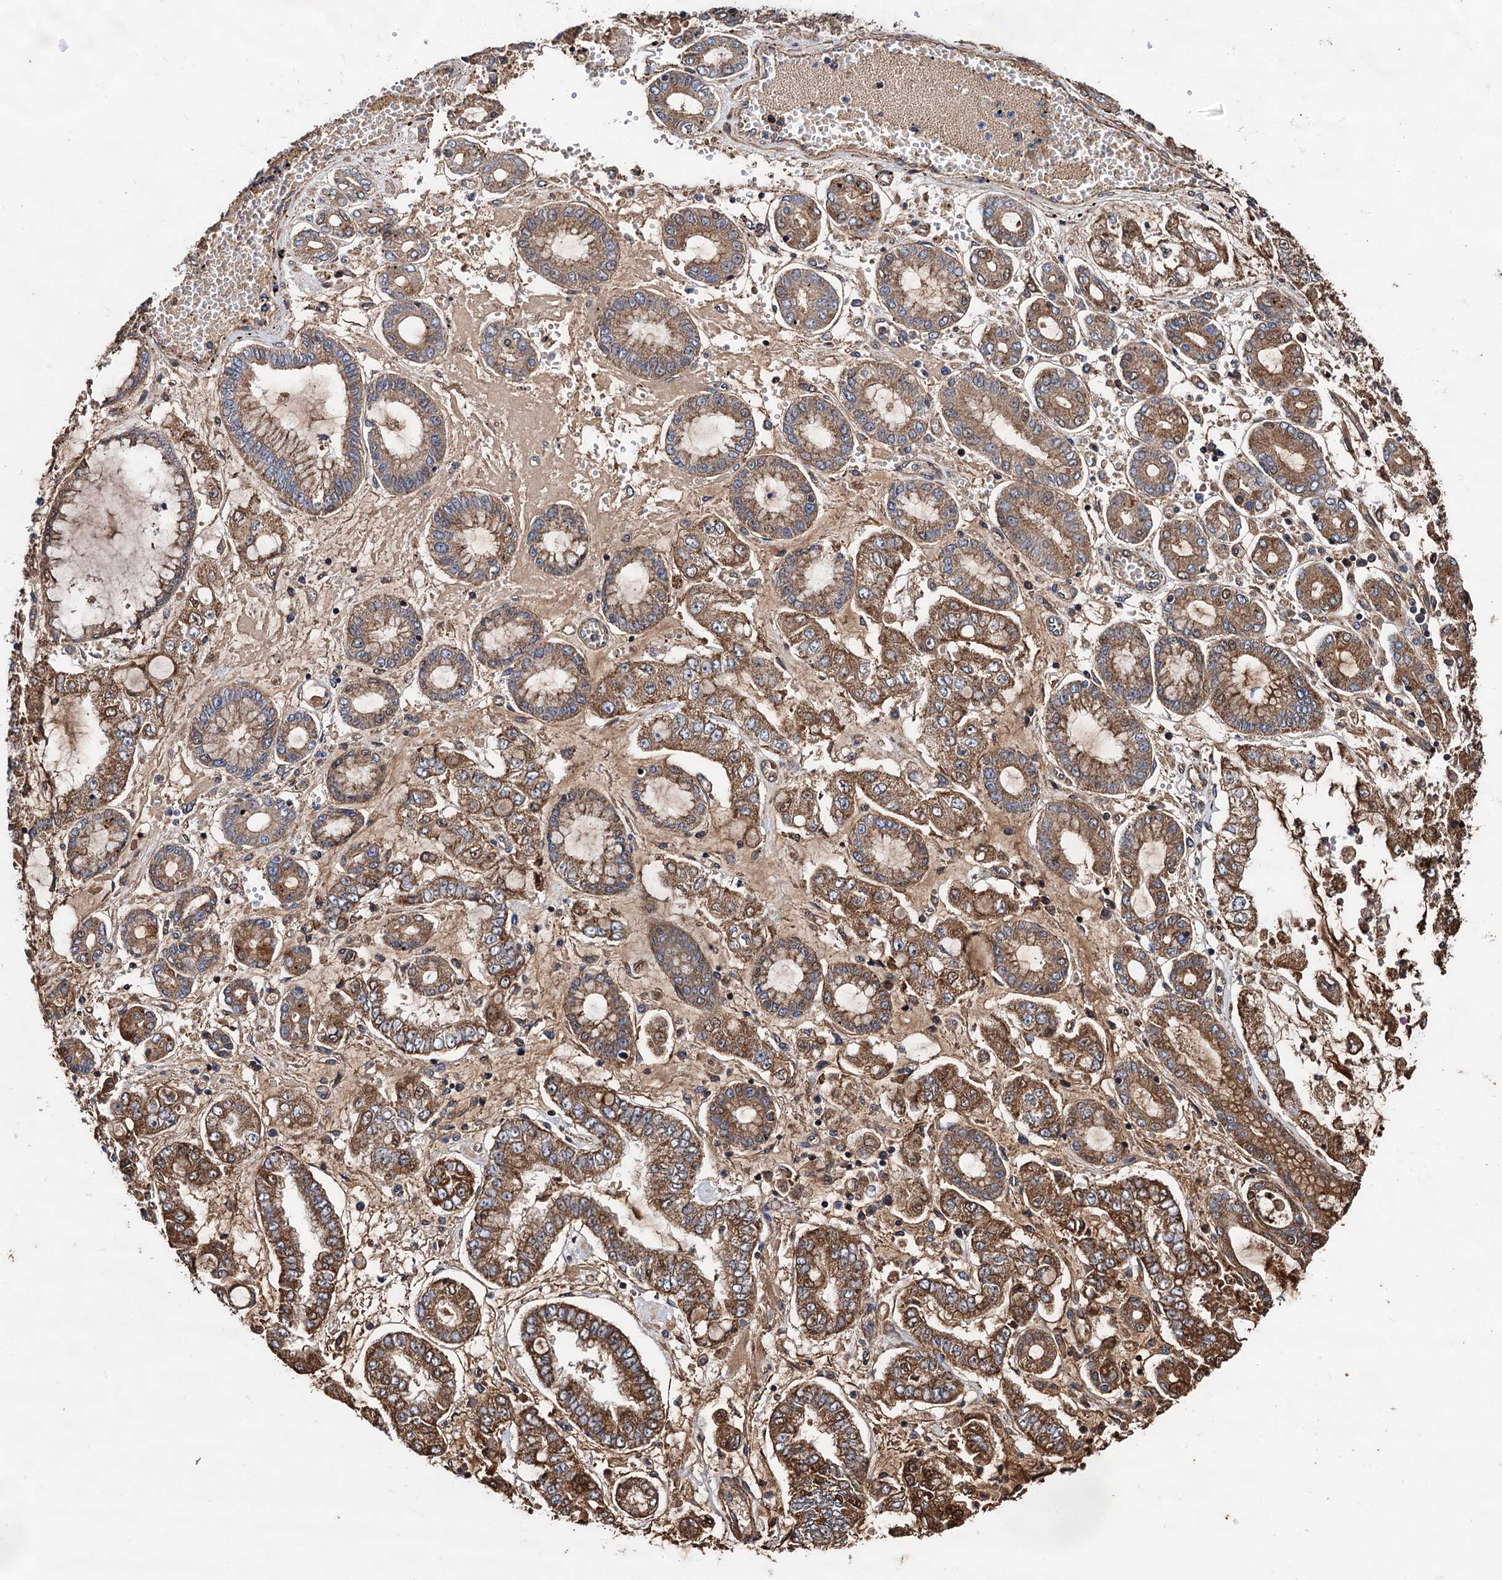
{"staining": {"intensity": "moderate", "quantity": ">75%", "location": "cytoplasmic/membranous"}, "tissue": "stomach cancer", "cell_type": "Tumor cells", "image_type": "cancer", "snomed": [{"axis": "morphology", "description": "Adenocarcinoma, NOS"}, {"axis": "topography", "description": "Stomach"}], "caption": "The photomicrograph reveals immunohistochemical staining of adenocarcinoma (stomach). There is moderate cytoplasmic/membranous staining is identified in approximately >75% of tumor cells.", "gene": "MRPL42", "patient": {"sex": "male", "age": 76}}